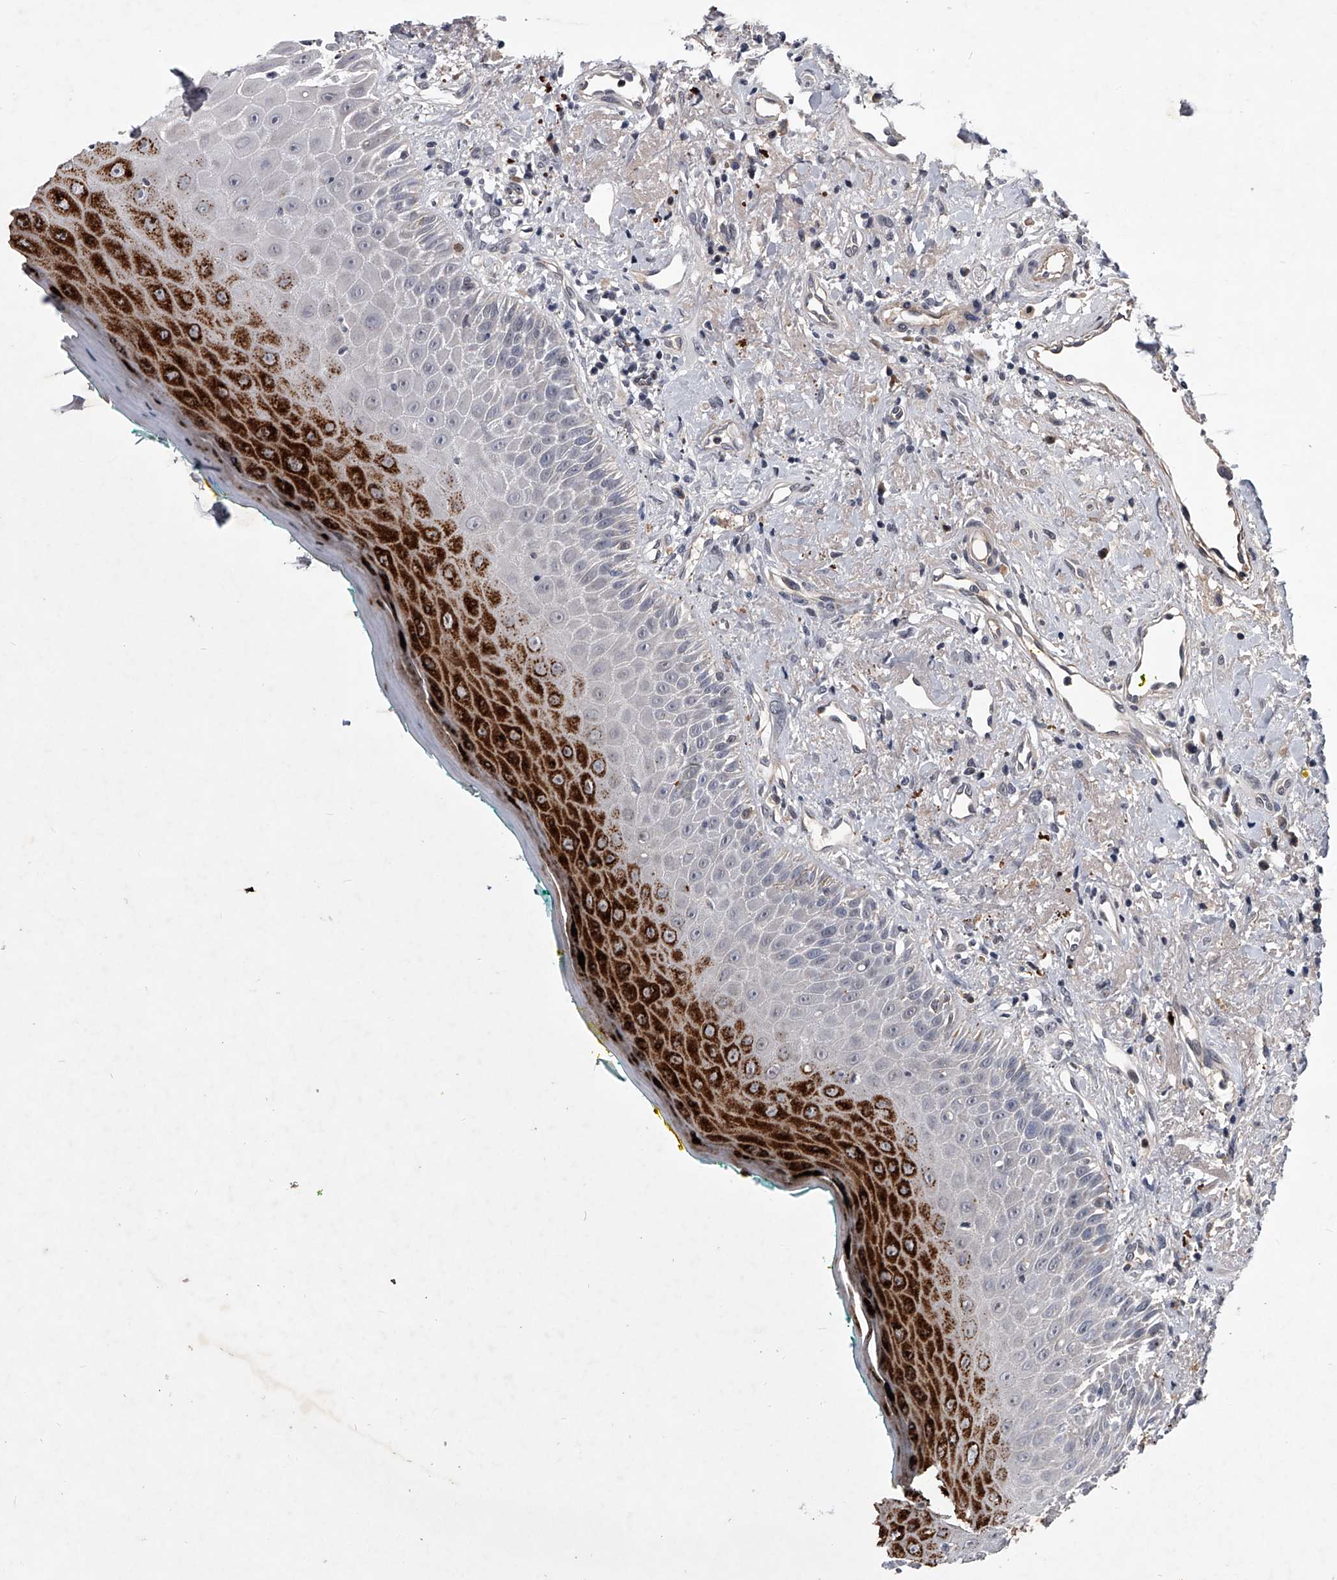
{"staining": {"intensity": "strong", "quantity": "<25%", "location": "cytoplasmic/membranous"}, "tissue": "oral mucosa", "cell_type": "Squamous epithelial cells", "image_type": "normal", "snomed": [{"axis": "morphology", "description": "Normal tissue, NOS"}, {"axis": "topography", "description": "Oral tissue"}], "caption": "IHC of benign oral mucosa exhibits medium levels of strong cytoplasmic/membranous expression in approximately <25% of squamous epithelial cells. Immunohistochemistry stains the protein in brown and the nuclei are stained blue.", "gene": "ZNF76", "patient": {"sex": "female", "age": 70}}